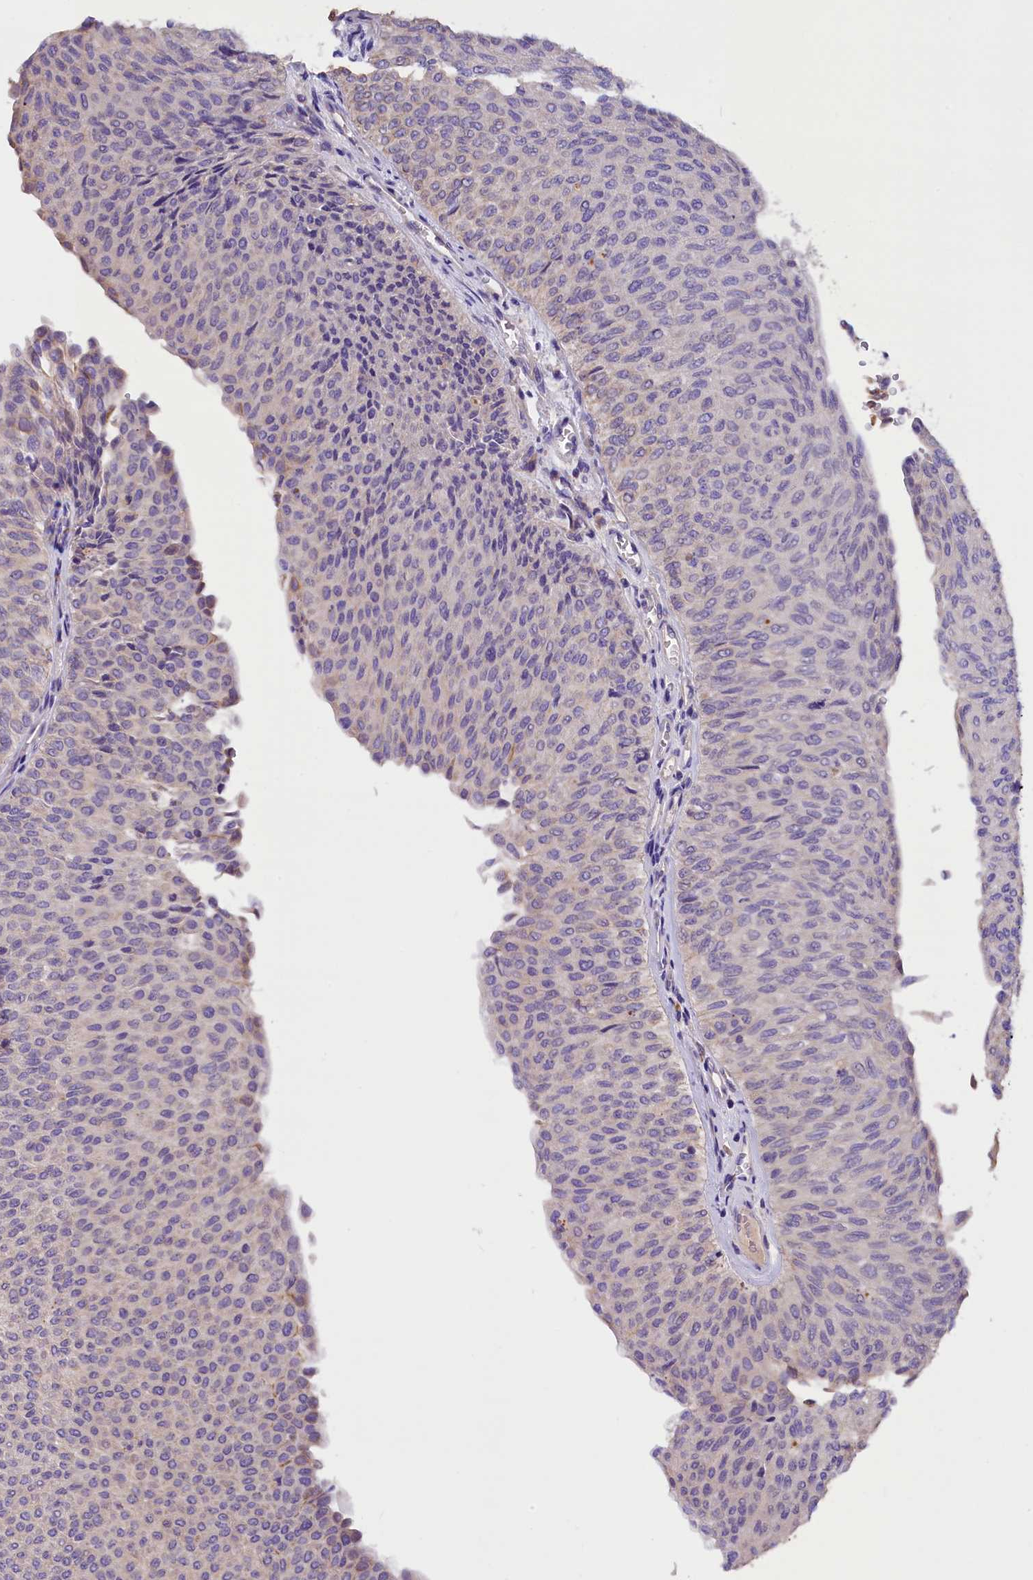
{"staining": {"intensity": "negative", "quantity": "none", "location": "none"}, "tissue": "urothelial cancer", "cell_type": "Tumor cells", "image_type": "cancer", "snomed": [{"axis": "morphology", "description": "Urothelial carcinoma, Low grade"}, {"axis": "topography", "description": "Urinary bladder"}], "caption": "Human low-grade urothelial carcinoma stained for a protein using IHC demonstrates no expression in tumor cells.", "gene": "AP3B2", "patient": {"sex": "male", "age": 78}}